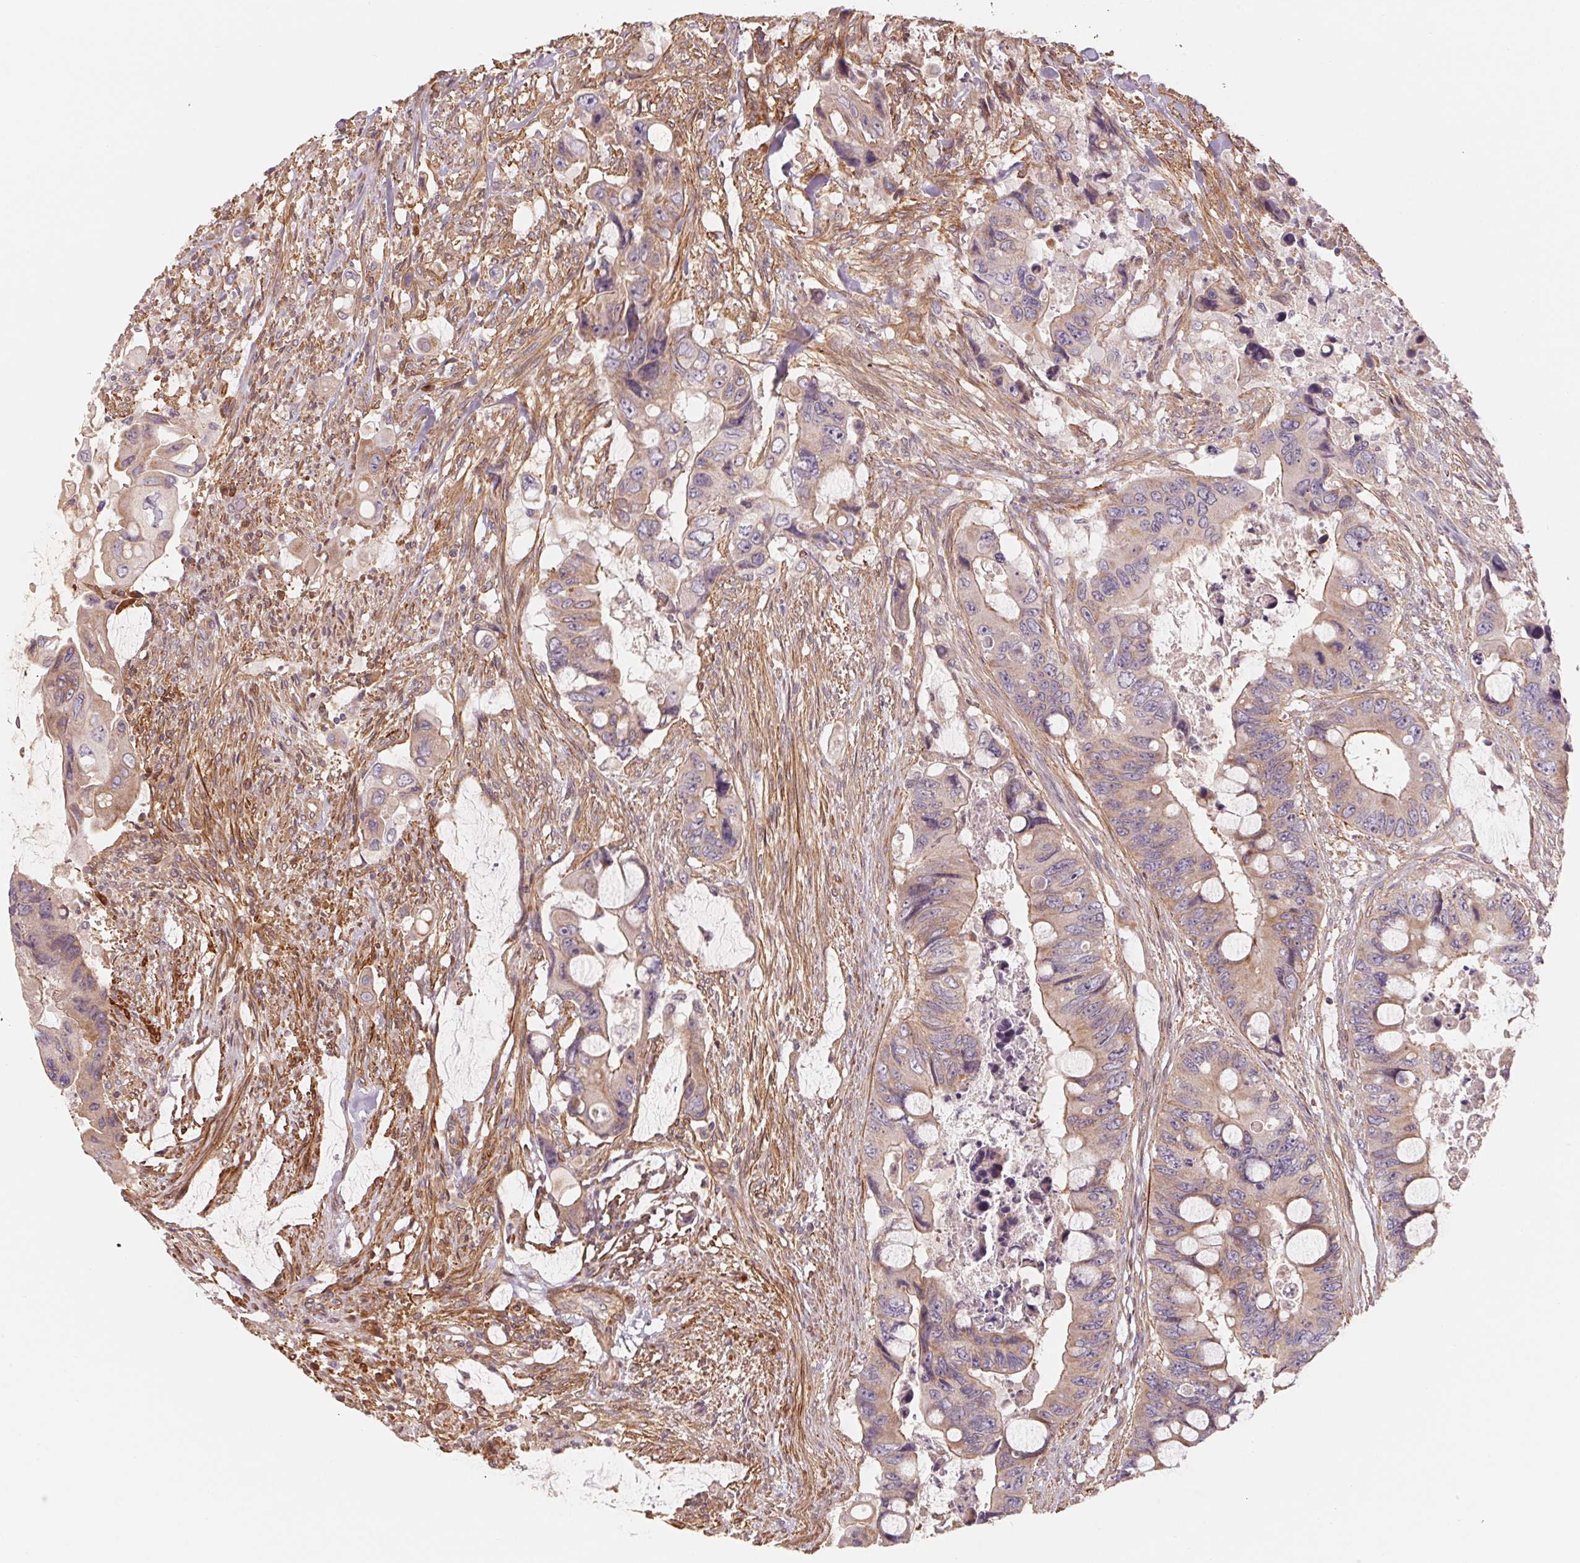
{"staining": {"intensity": "weak", "quantity": ">75%", "location": "cytoplasmic/membranous"}, "tissue": "colorectal cancer", "cell_type": "Tumor cells", "image_type": "cancer", "snomed": [{"axis": "morphology", "description": "Adenocarcinoma, NOS"}, {"axis": "topography", "description": "Rectum"}], "caption": "Protein analysis of colorectal cancer (adenocarcinoma) tissue demonstrates weak cytoplasmic/membranous expression in about >75% of tumor cells.", "gene": "CCDC112", "patient": {"sex": "male", "age": 63}}